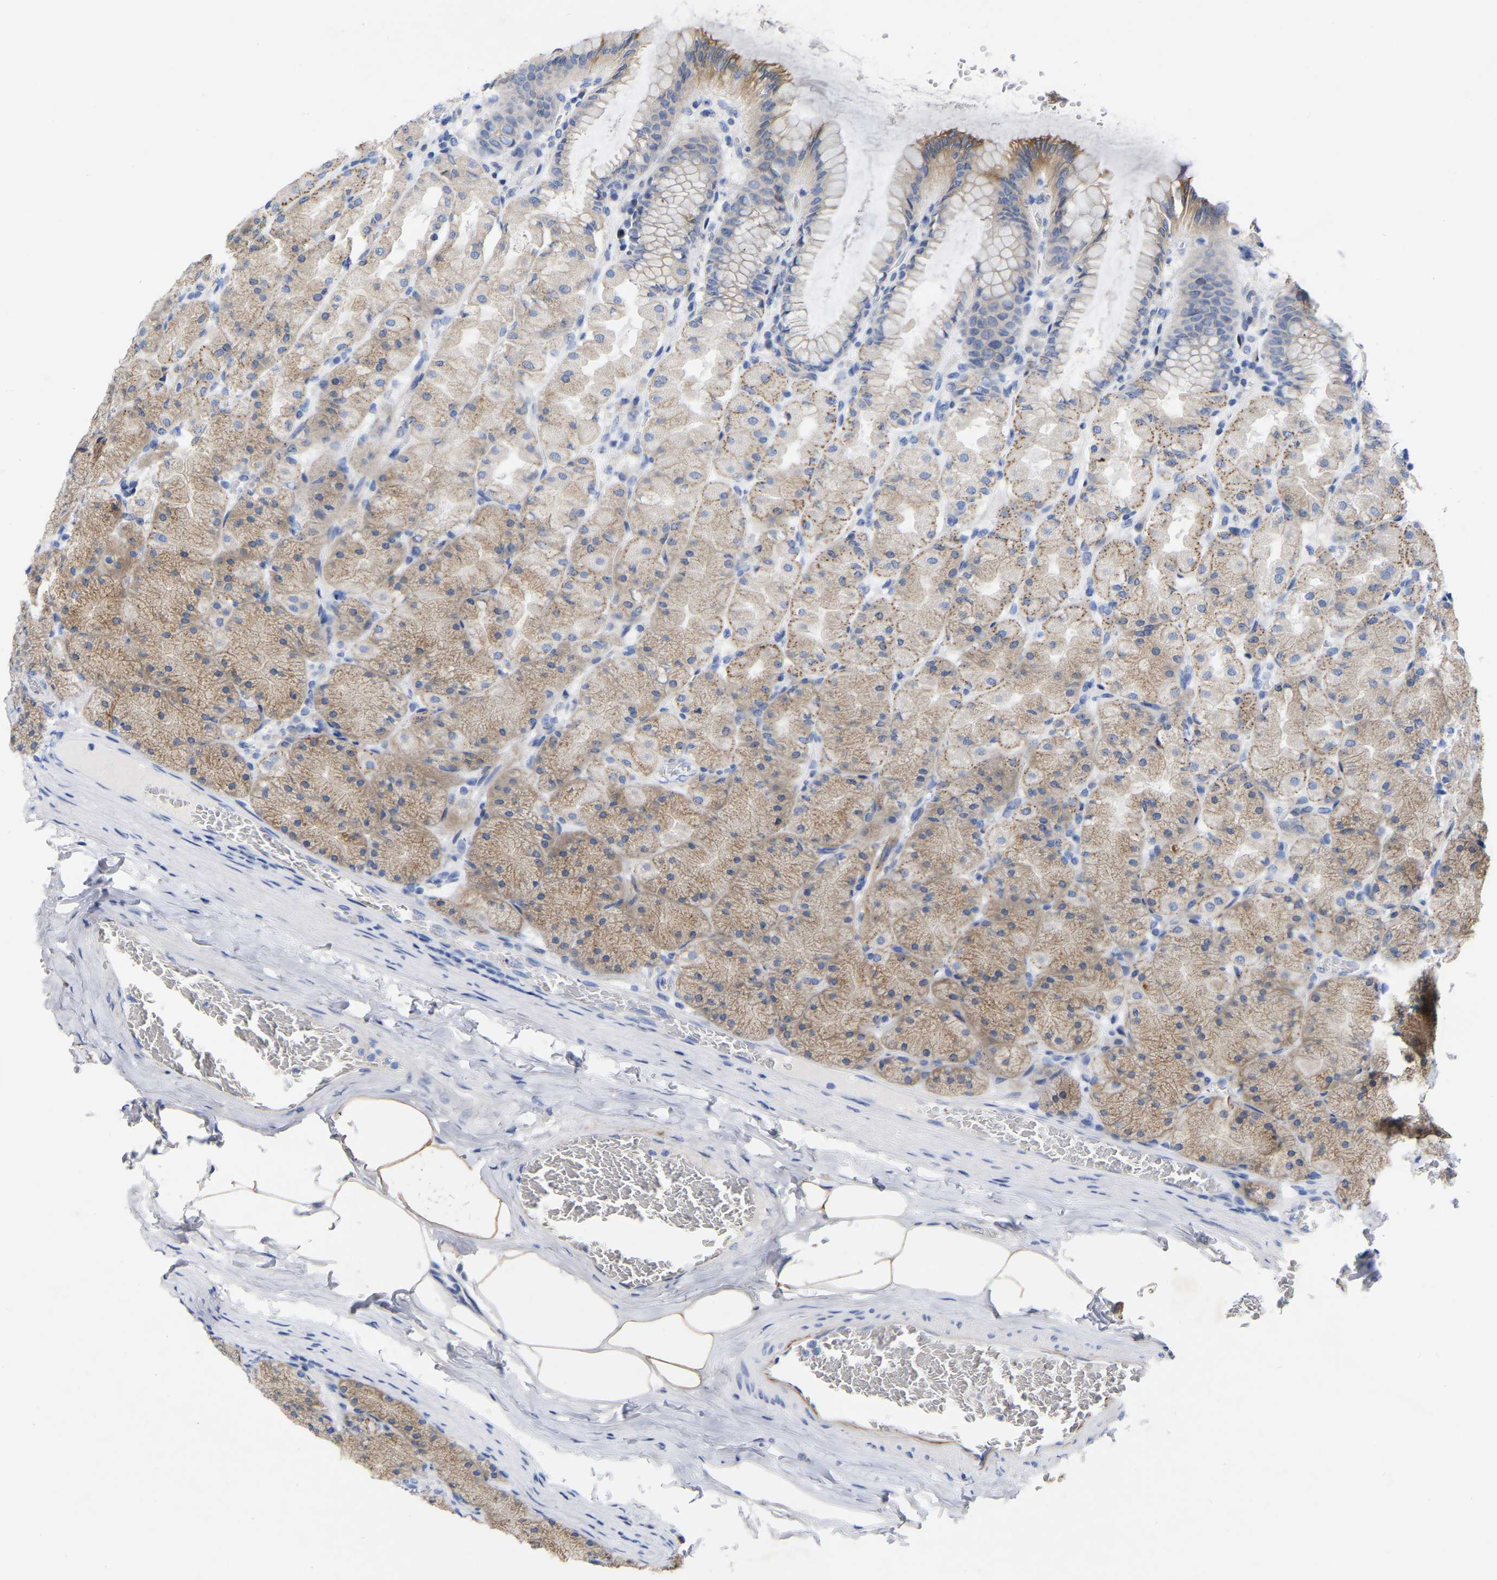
{"staining": {"intensity": "moderate", "quantity": ">75%", "location": "cytoplasmic/membranous"}, "tissue": "stomach", "cell_type": "Glandular cells", "image_type": "normal", "snomed": [{"axis": "morphology", "description": "Normal tissue, NOS"}, {"axis": "topography", "description": "Stomach, upper"}], "caption": "The micrograph exhibits staining of benign stomach, revealing moderate cytoplasmic/membranous protein positivity (brown color) within glandular cells. Nuclei are stained in blue.", "gene": "STRIP2", "patient": {"sex": "female", "age": 56}}